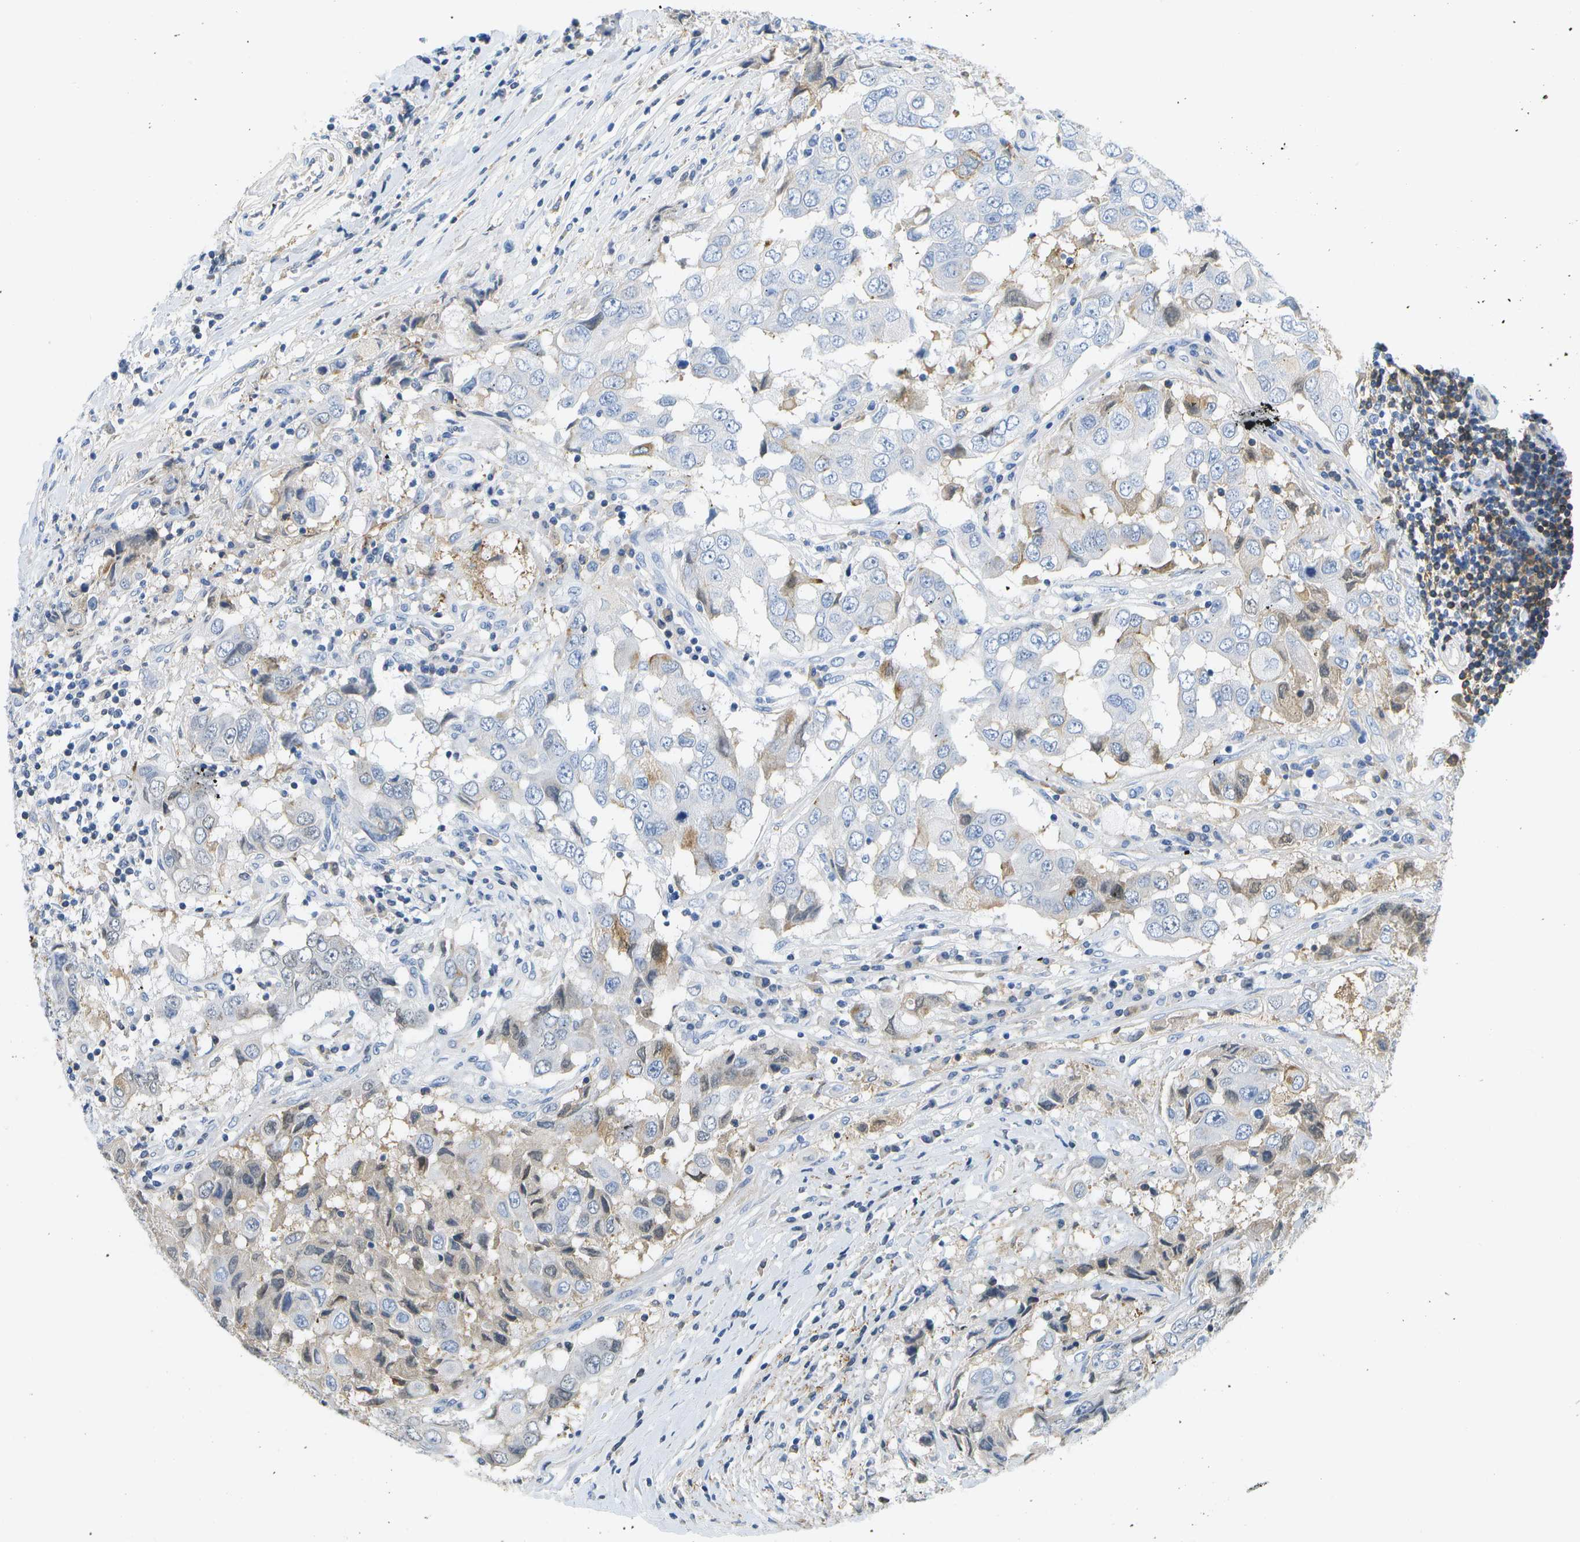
{"staining": {"intensity": "moderate", "quantity": "<25%", "location": "cytoplasmic/membranous"}, "tissue": "breast cancer", "cell_type": "Tumor cells", "image_type": "cancer", "snomed": [{"axis": "morphology", "description": "Duct carcinoma"}, {"axis": "topography", "description": "Breast"}], "caption": "Breast infiltrating ductal carcinoma tissue demonstrates moderate cytoplasmic/membranous expression in about <25% of tumor cells", "gene": "SERPINA1", "patient": {"sex": "female", "age": 27}}